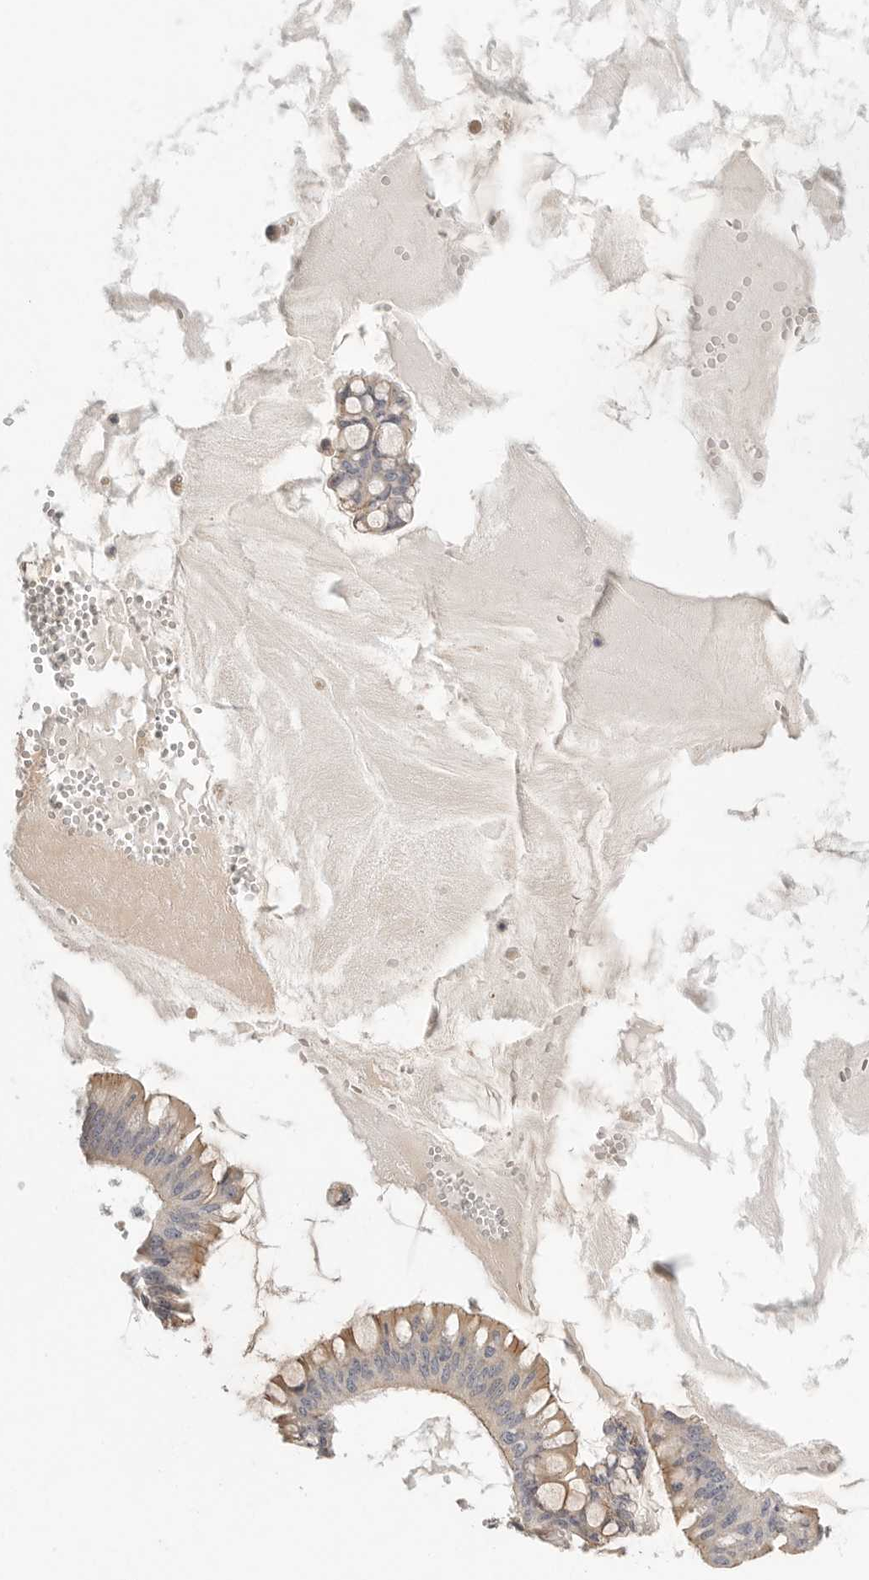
{"staining": {"intensity": "weak", "quantity": ">75%", "location": "cytoplasmic/membranous"}, "tissue": "ovarian cancer", "cell_type": "Tumor cells", "image_type": "cancer", "snomed": [{"axis": "morphology", "description": "Cystadenocarcinoma, mucinous, NOS"}, {"axis": "topography", "description": "Ovary"}], "caption": "Immunohistochemistry (DAB (3,3'-diaminobenzidine)) staining of human ovarian cancer (mucinous cystadenocarcinoma) shows weak cytoplasmic/membranous protein staining in approximately >75% of tumor cells.", "gene": "STAB2", "patient": {"sex": "female", "age": 73}}